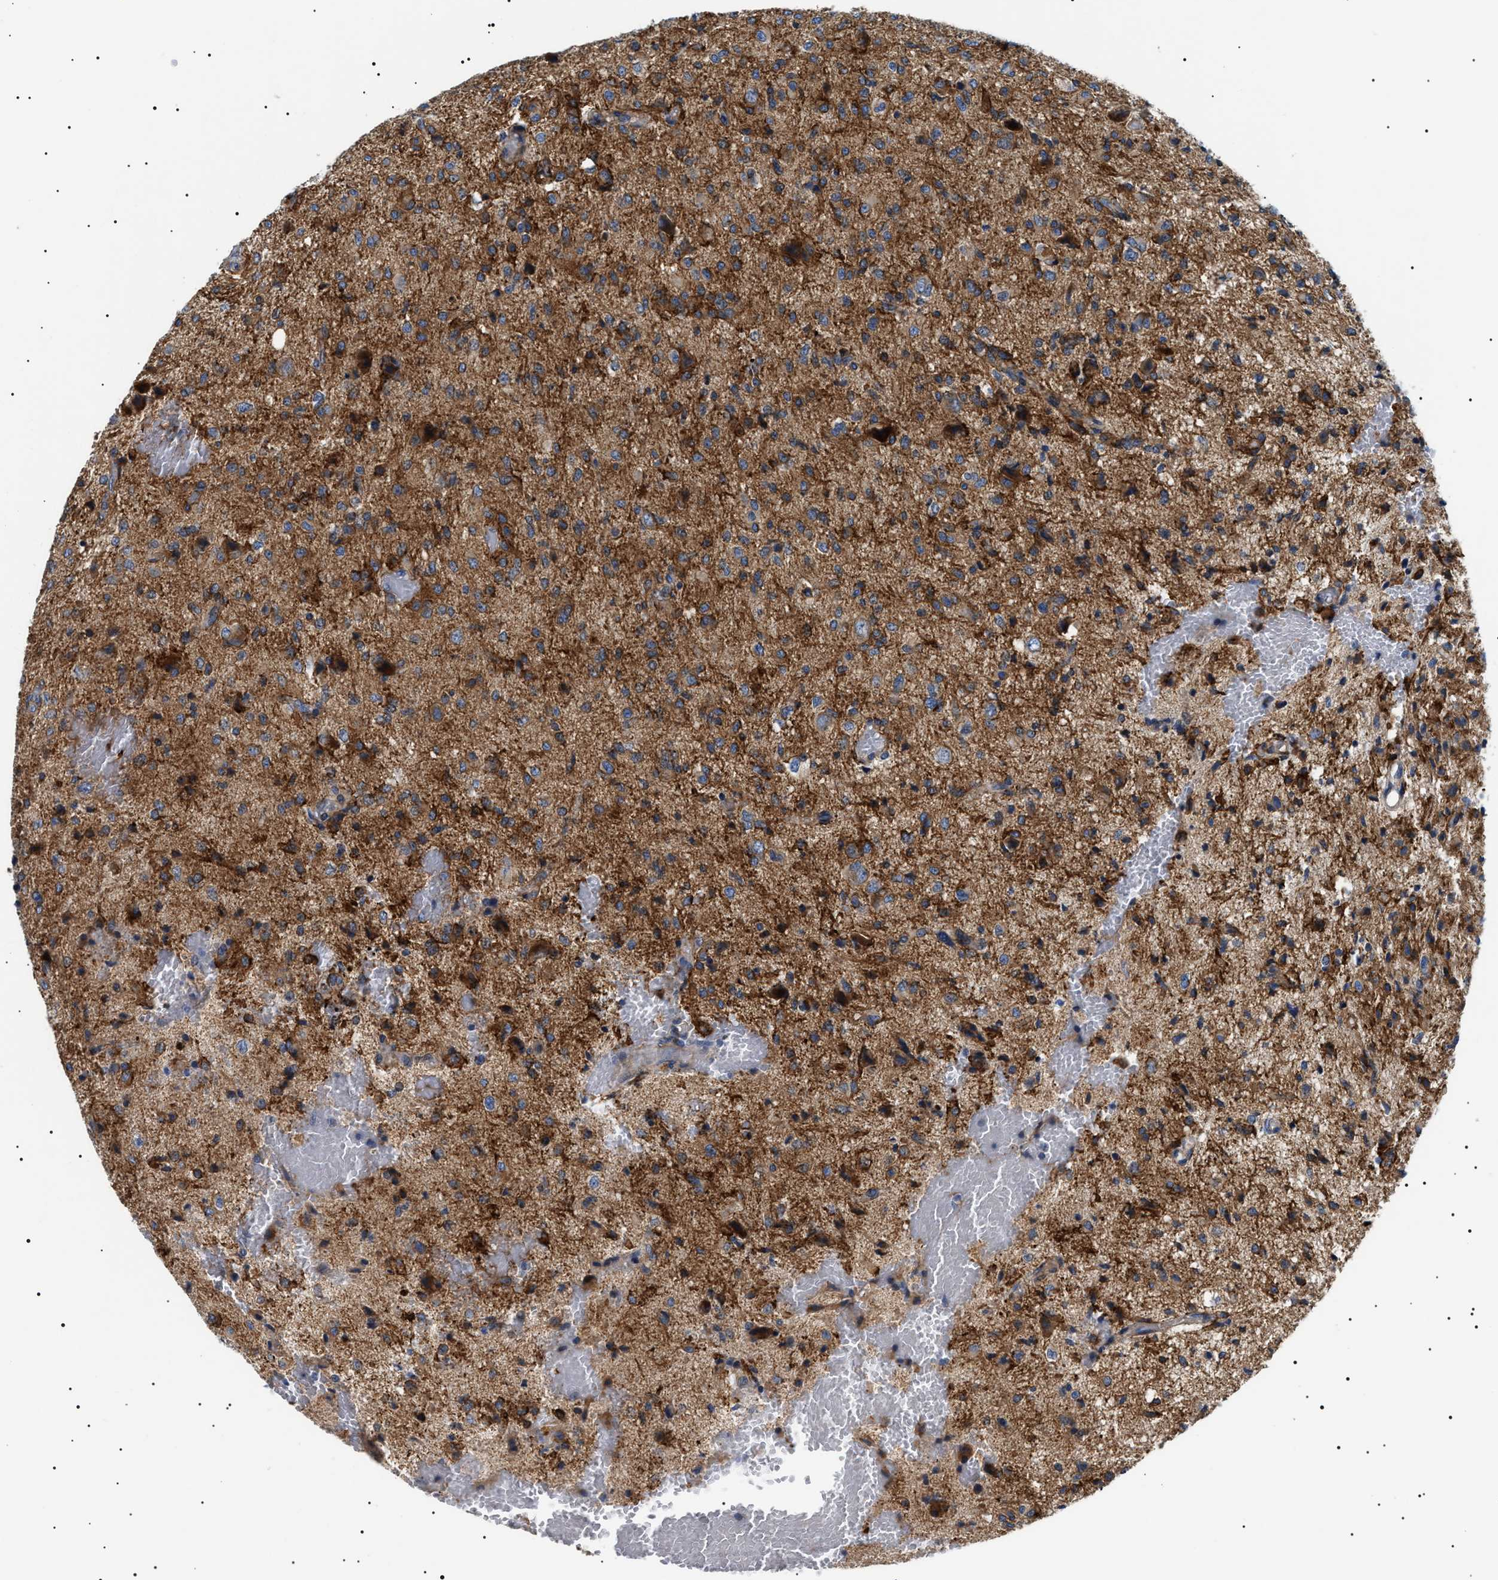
{"staining": {"intensity": "moderate", "quantity": ">75%", "location": "cytoplasmic/membranous"}, "tissue": "glioma", "cell_type": "Tumor cells", "image_type": "cancer", "snomed": [{"axis": "morphology", "description": "Glioma, malignant, High grade"}, {"axis": "topography", "description": "Brain"}], "caption": "Malignant glioma (high-grade) stained for a protein exhibits moderate cytoplasmic/membranous positivity in tumor cells.", "gene": "TMEM222", "patient": {"sex": "female", "age": 59}}